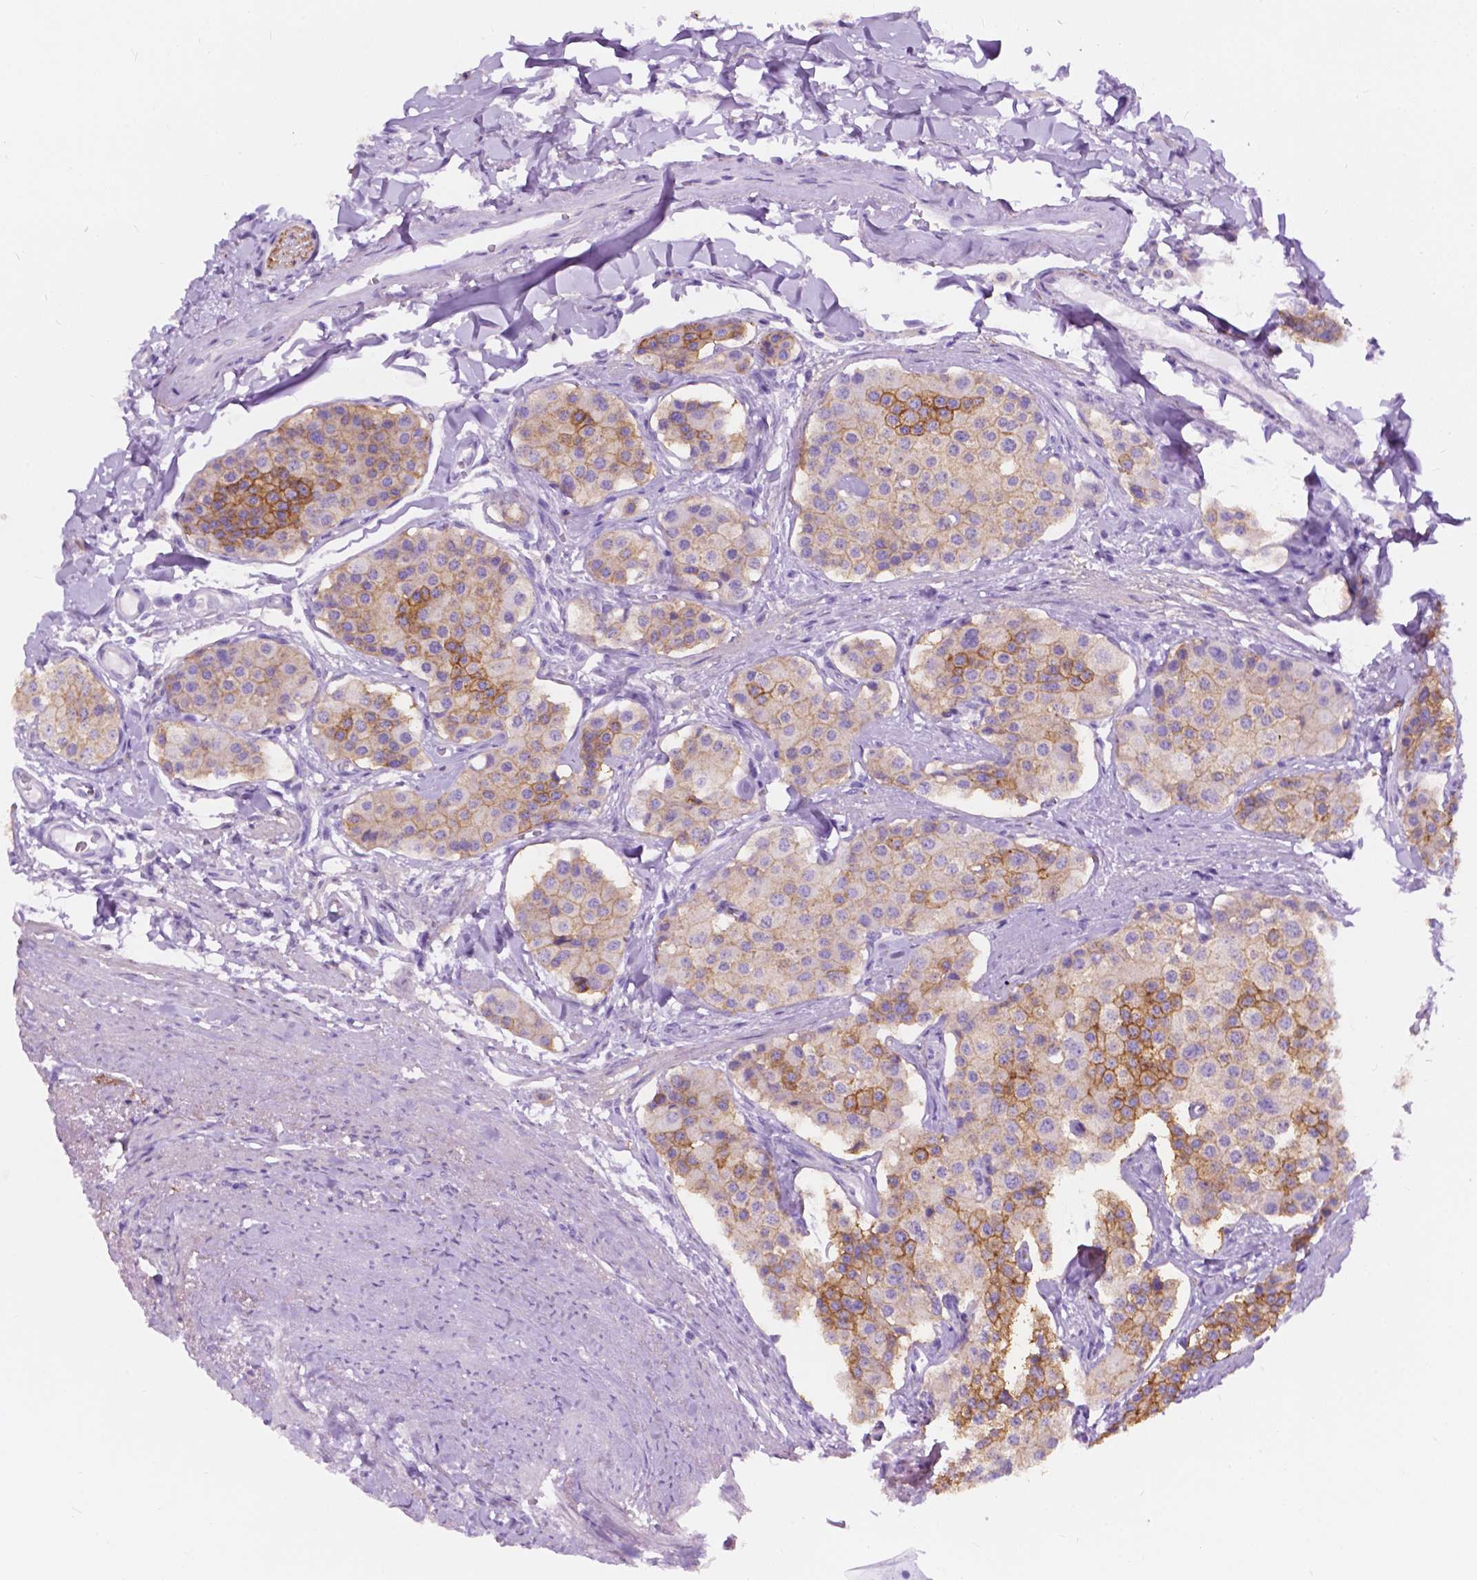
{"staining": {"intensity": "strong", "quantity": "25%-75%", "location": "cytoplasmic/membranous"}, "tissue": "carcinoid", "cell_type": "Tumor cells", "image_type": "cancer", "snomed": [{"axis": "morphology", "description": "Carcinoid, malignant, NOS"}, {"axis": "topography", "description": "Small intestine"}], "caption": "The immunohistochemical stain labels strong cytoplasmic/membranous positivity in tumor cells of malignant carcinoid tissue.", "gene": "GNAO1", "patient": {"sex": "female", "age": 65}}